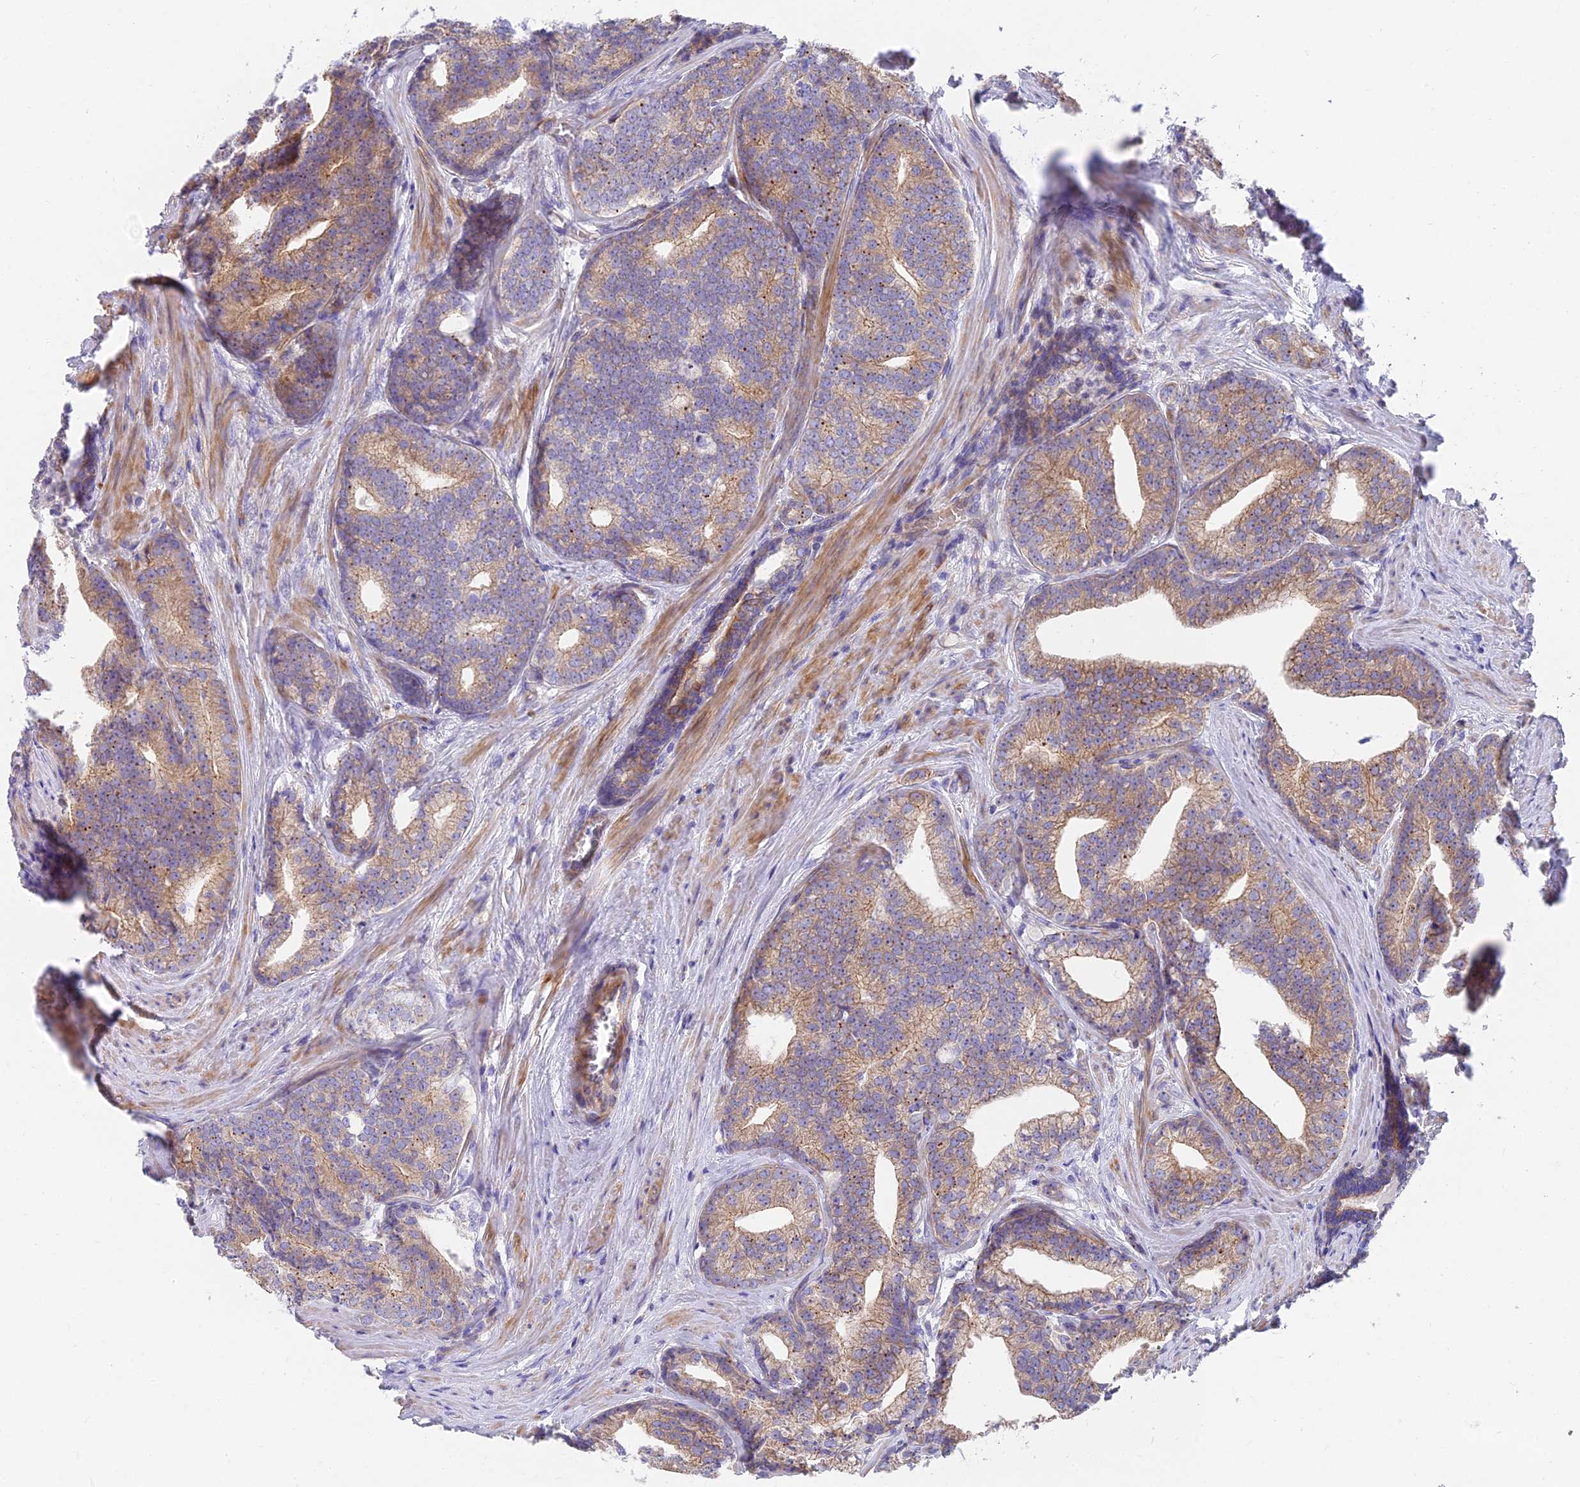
{"staining": {"intensity": "moderate", "quantity": "25%-75%", "location": "cytoplasmic/membranous"}, "tissue": "prostate cancer", "cell_type": "Tumor cells", "image_type": "cancer", "snomed": [{"axis": "morphology", "description": "Adenocarcinoma, Low grade"}, {"axis": "topography", "description": "Prostate"}], "caption": "Immunohistochemistry (IHC) staining of prostate low-grade adenocarcinoma, which displays medium levels of moderate cytoplasmic/membranous positivity in approximately 25%-75% of tumor cells indicating moderate cytoplasmic/membranous protein staining. The staining was performed using DAB (brown) for protein detection and nuclei were counterstained in hematoxylin (blue).", "gene": "MVB12A", "patient": {"sex": "male", "age": 71}}